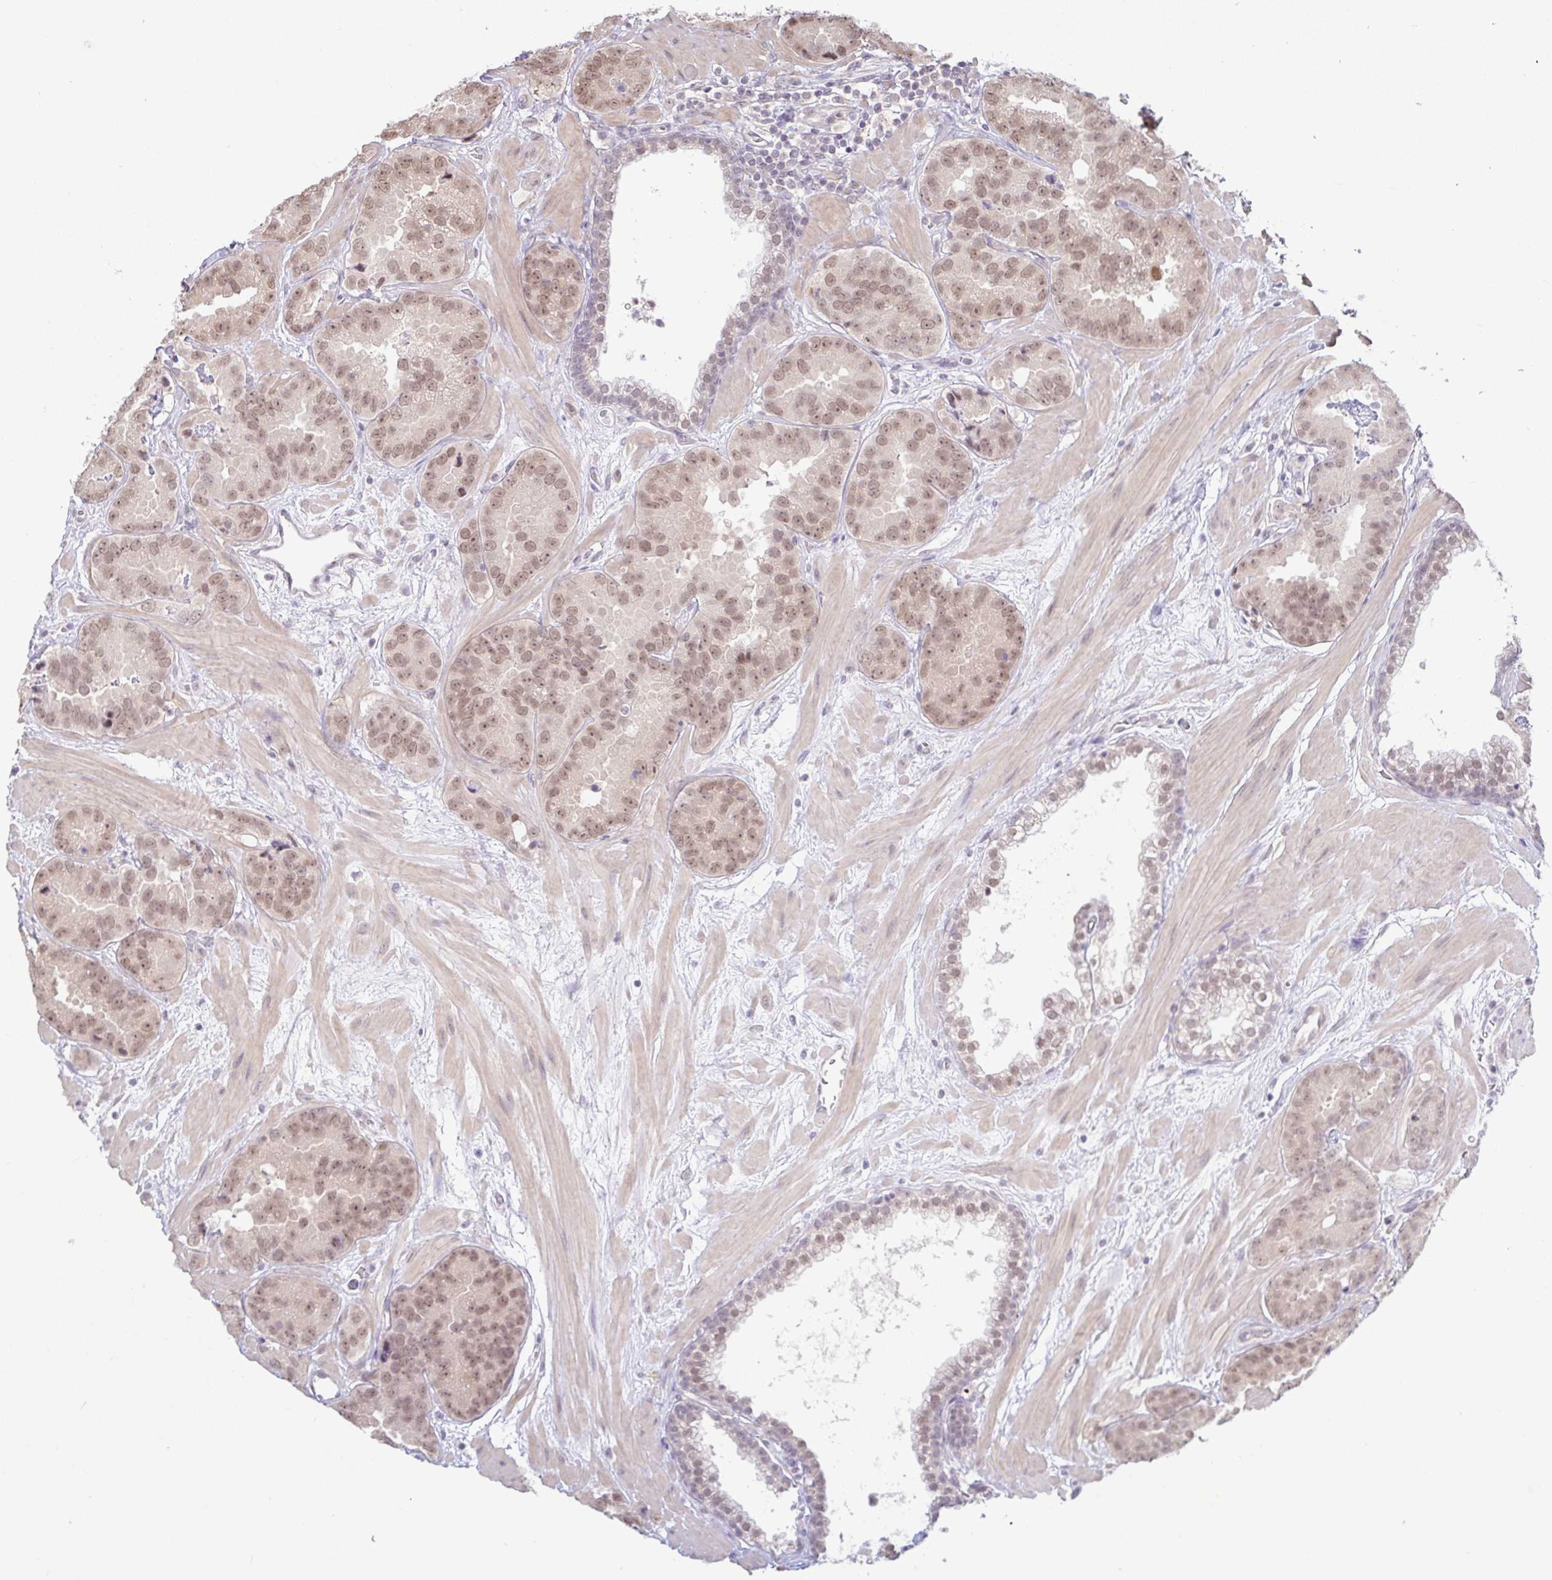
{"staining": {"intensity": "moderate", "quantity": ">75%", "location": "nuclear"}, "tissue": "prostate cancer", "cell_type": "Tumor cells", "image_type": "cancer", "snomed": [{"axis": "morphology", "description": "Adenocarcinoma, Low grade"}, {"axis": "topography", "description": "Prostate"}], "caption": "Protein expression by IHC shows moderate nuclear staining in about >75% of tumor cells in prostate cancer. (Stains: DAB (3,3'-diaminobenzidine) in brown, nuclei in blue, Microscopy: brightfield microscopy at high magnification).", "gene": "HYPK", "patient": {"sex": "male", "age": 62}}